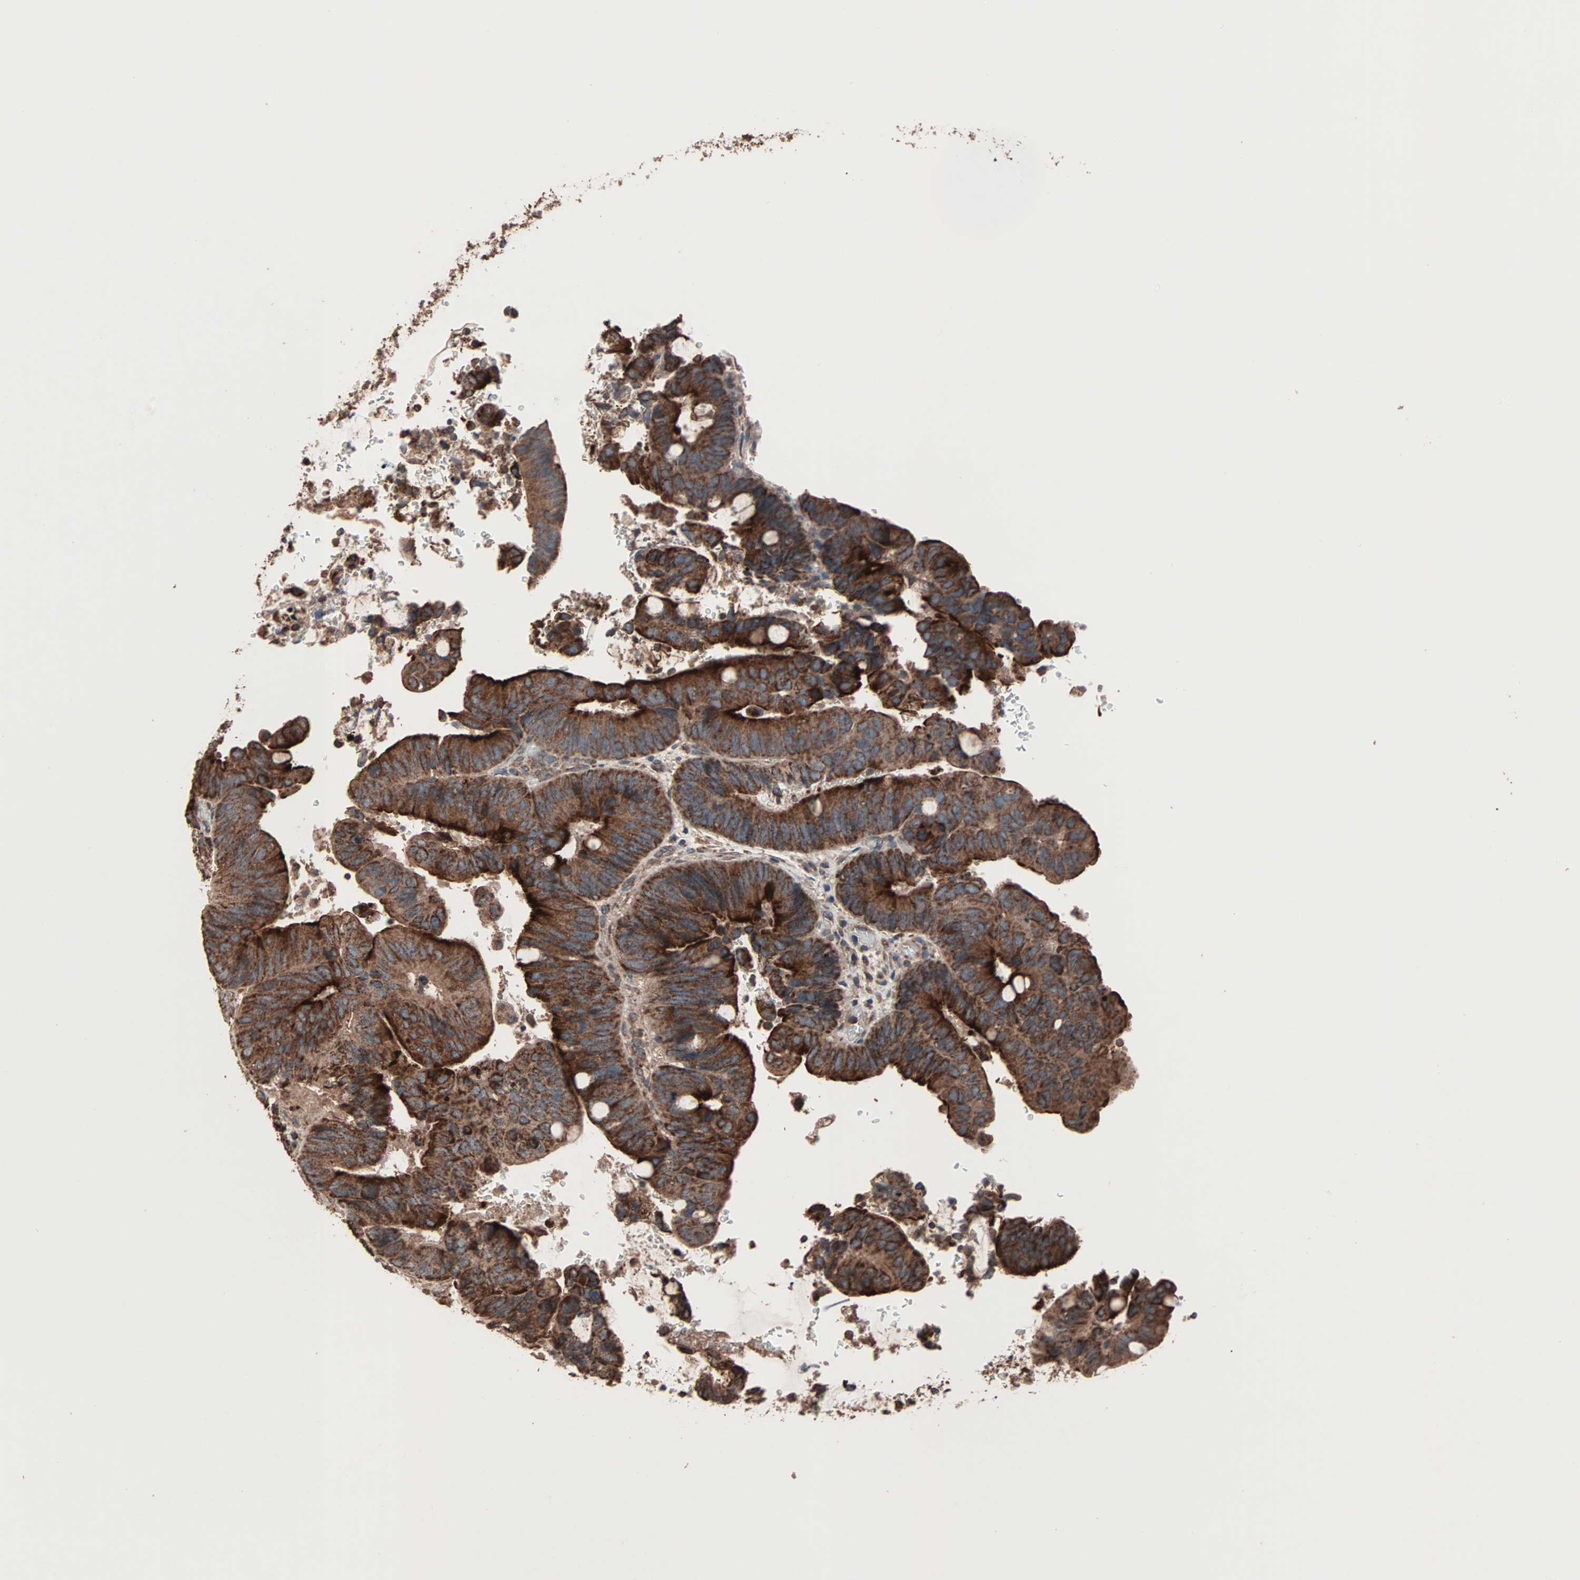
{"staining": {"intensity": "strong", "quantity": ">75%", "location": "cytoplasmic/membranous"}, "tissue": "colorectal cancer", "cell_type": "Tumor cells", "image_type": "cancer", "snomed": [{"axis": "morphology", "description": "Normal tissue, NOS"}, {"axis": "morphology", "description": "Adenocarcinoma, NOS"}, {"axis": "topography", "description": "Rectum"}, {"axis": "topography", "description": "Peripheral nerve tissue"}], "caption": "Colorectal cancer (adenocarcinoma) tissue reveals strong cytoplasmic/membranous positivity in approximately >75% of tumor cells, visualized by immunohistochemistry. Nuclei are stained in blue.", "gene": "MRPL2", "patient": {"sex": "male", "age": 92}}